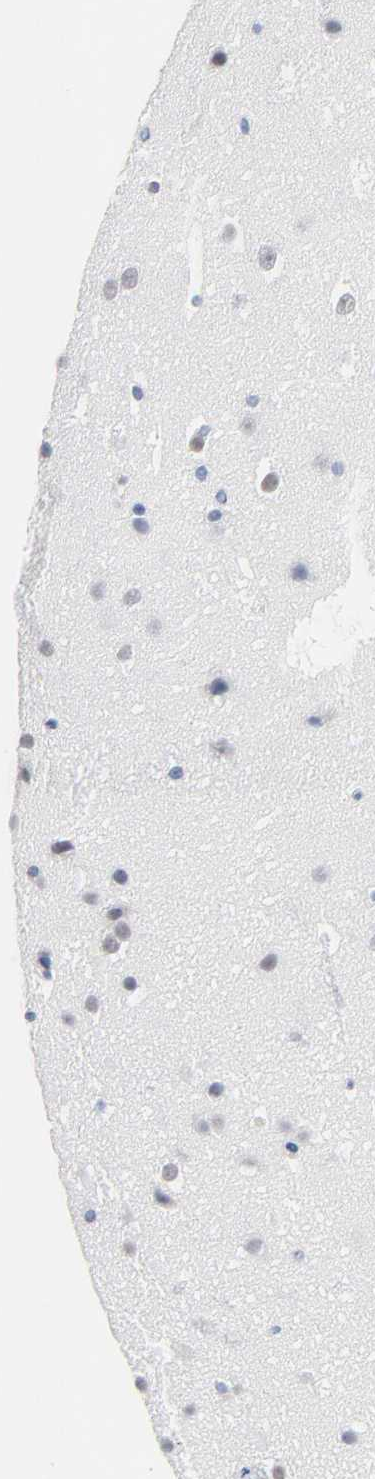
{"staining": {"intensity": "weak", "quantity": ">75%", "location": "cytoplasmic/membranous"}, "tissue": "cerebral cortex", "cell_type": "Endothelial cells", "image_type": "normal", "snomed": [{"axis": "morphology", "description": "Normal tissue, NOS"}, {"axis": "topography", "description": "Cerebral cortex"}], "caption": "Protein expression analysis of normal cerebral cortex displays weak cytoplasmic/membranous staining in approximately >75% of endothelial cells. The staining was performed using DAB (3,3'-diaminobenzidine) to visualize the protein expression in brown, while the nuclei were stained in blue with hematoxylin (Magnification: 20x).", "gene": "SERPINA4", "patient": {"sex": "male", "age": 45}}